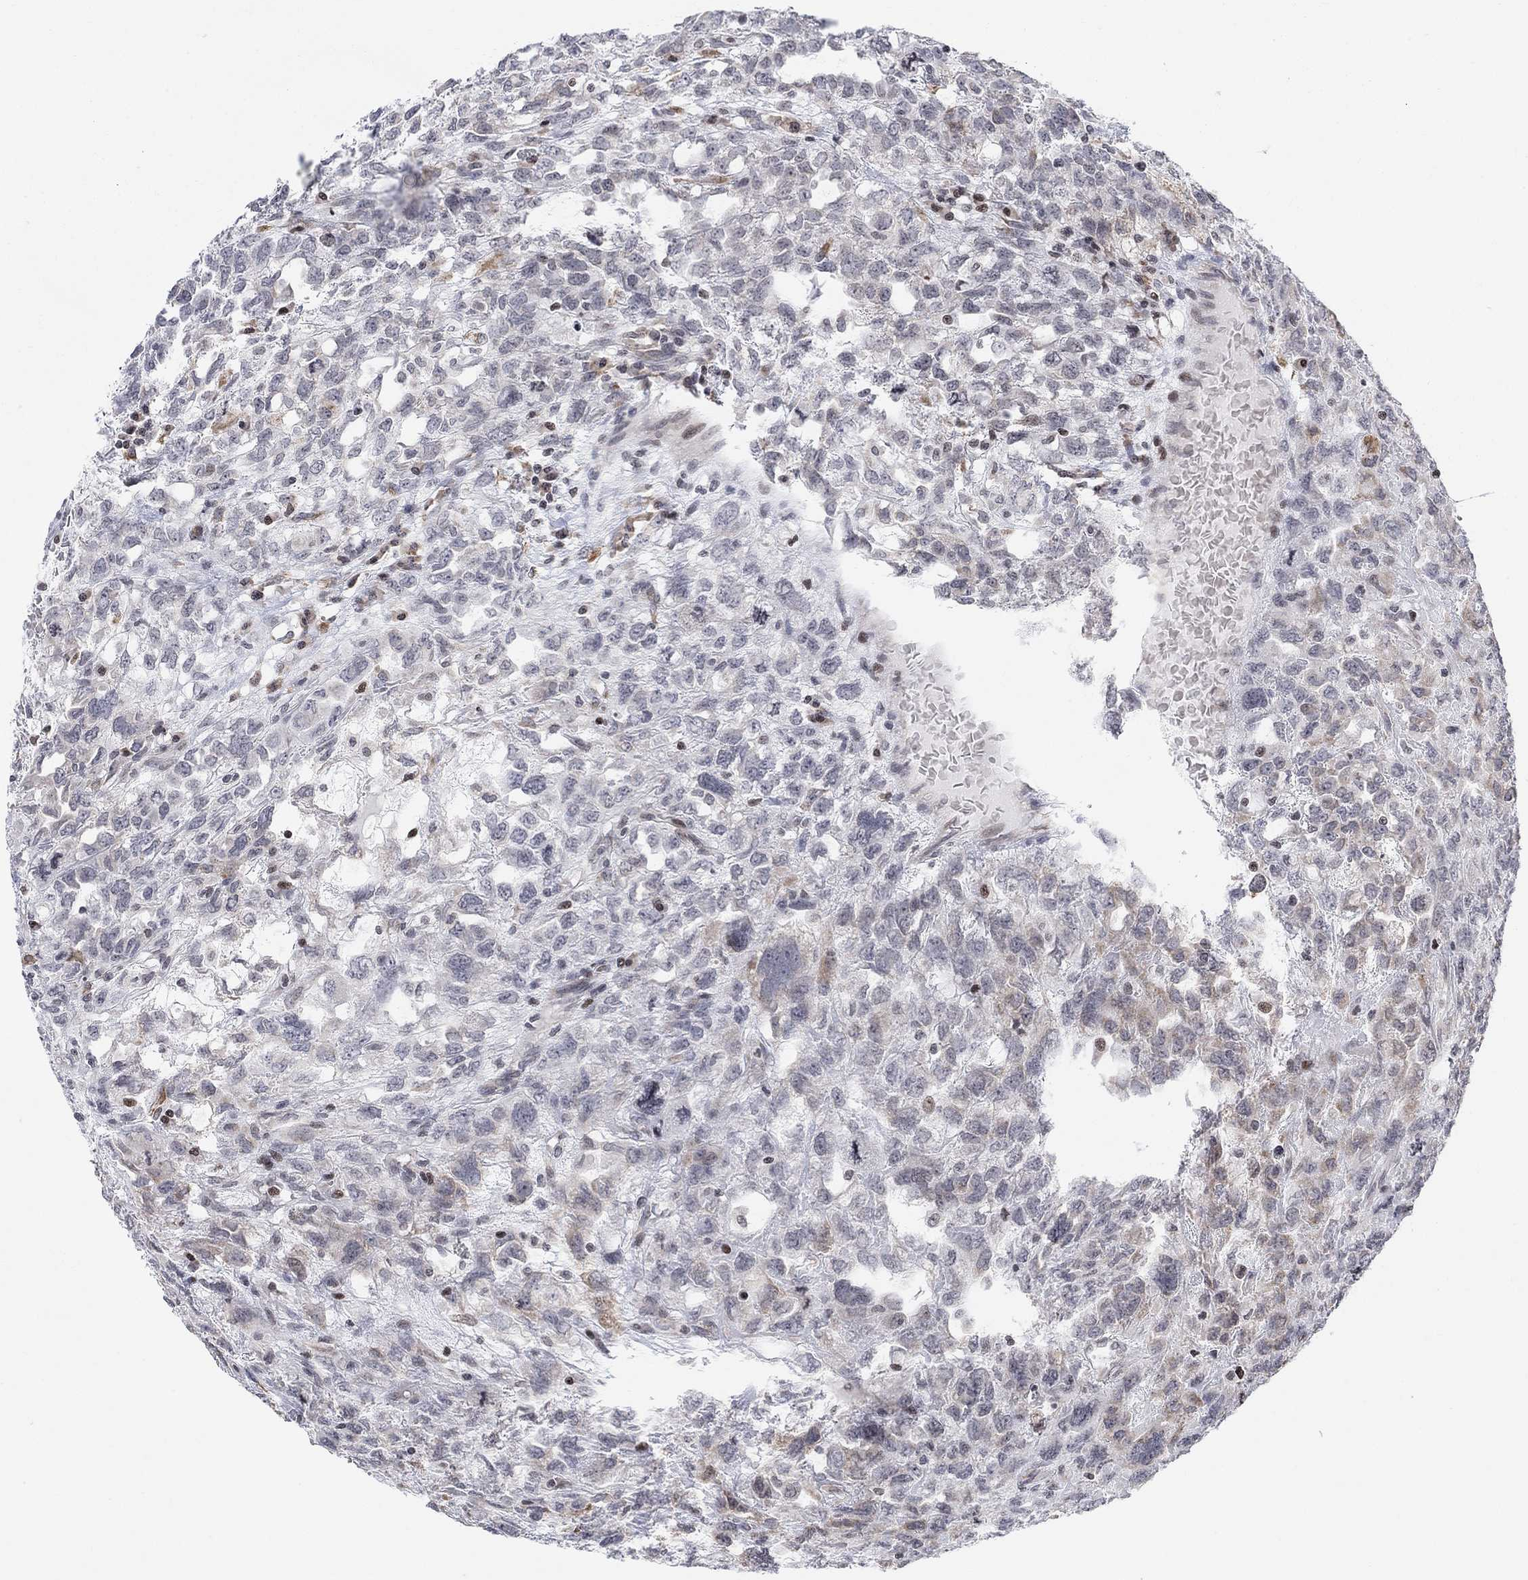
{"staining": {"intensity": "negative", "quantity": "none", "location": "none"}, "tissue": "testis cancer", "cell_type": "Tumor cells", "image_type": "cancer", "snomed": [{"axis": "morphology", "description": "Seminoma, NOS"}, {"axis": "topography", "description": "Testis"}], "caption": "Tumor cells are negative for brown protein staining in testis cancer (seminoma).", "gene": "ABHD14A", "patient": {"sex": "male", "age": 52}}